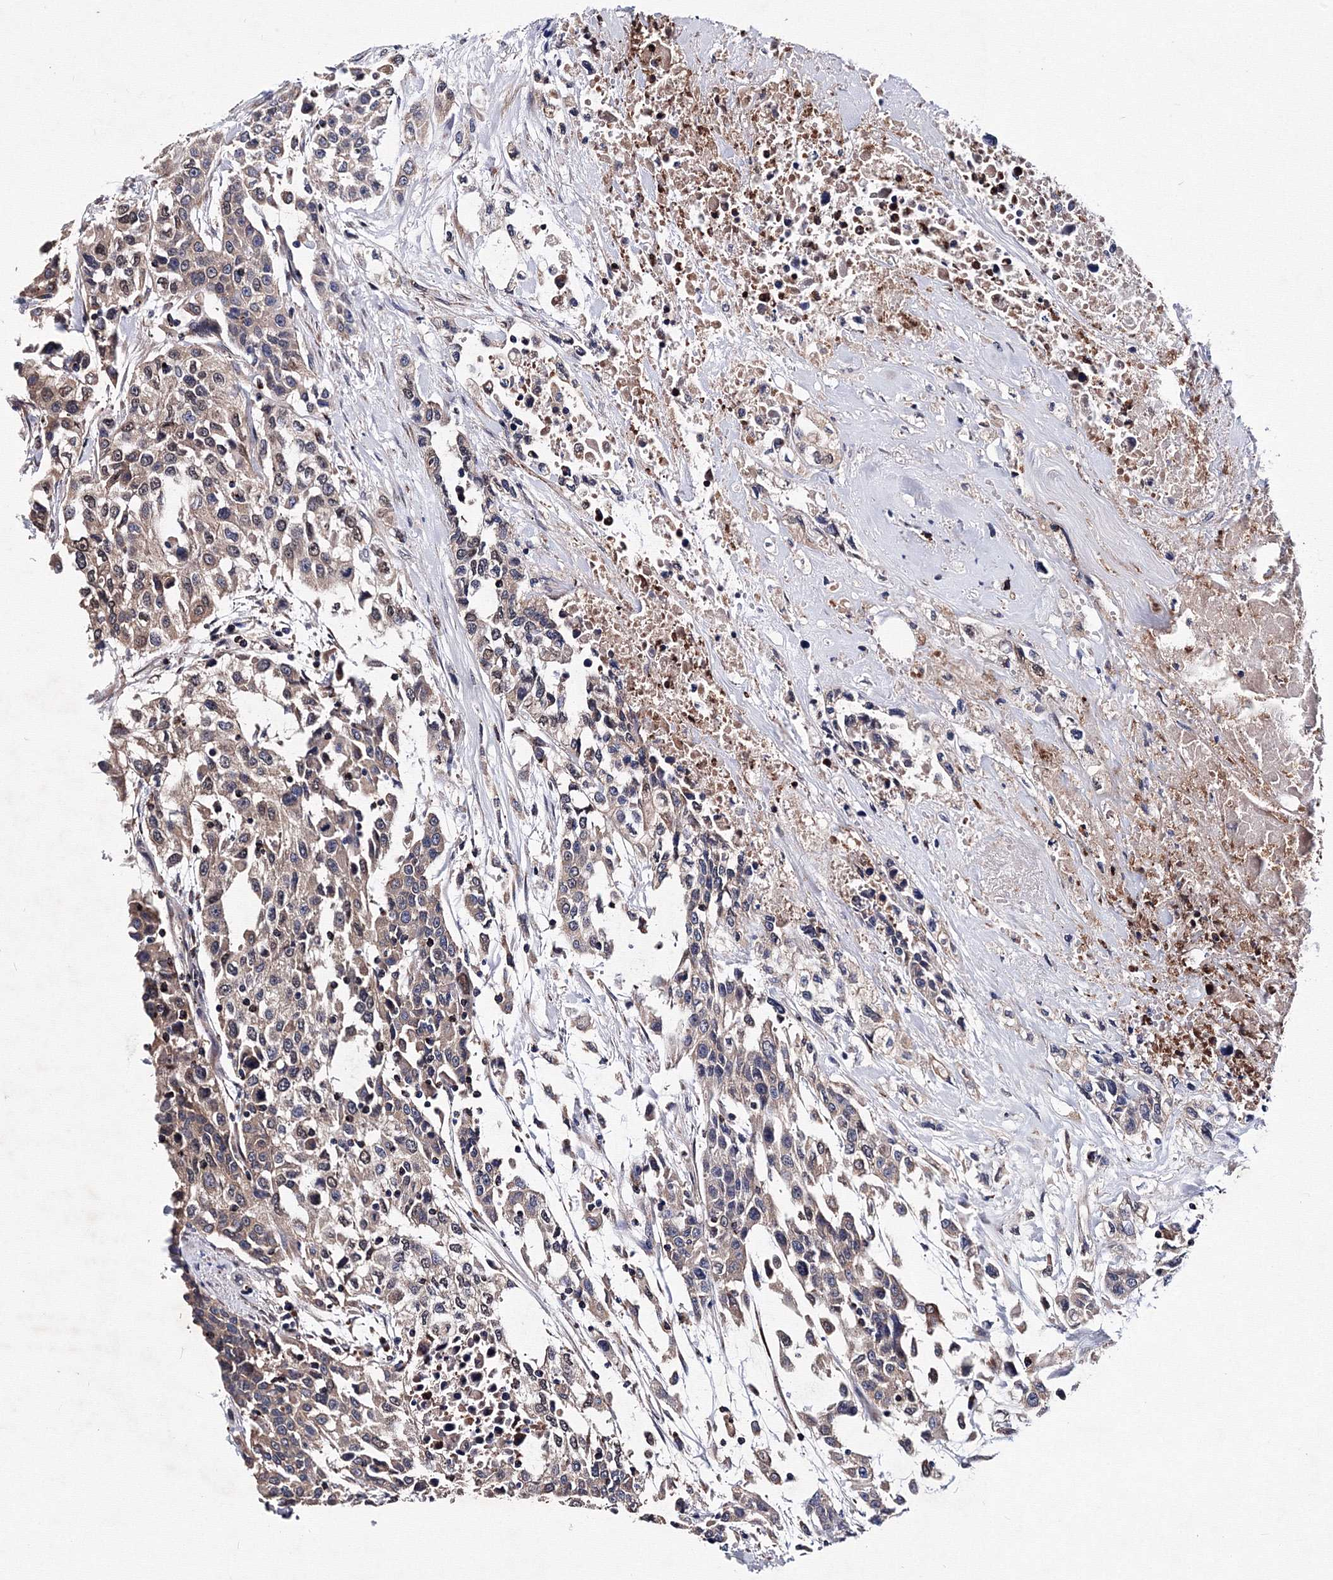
{"staining": {"intensity": "weak", "quantity": "25%-75%", "location": "cytoplasmic/membranous"}, "tissue": "urothelial cancer", "cell_type": "Tumor cells", "image_type": "cancer", "snomed": [{"axis": "morphology", "description": "Urothelial carcinoma, High grade"}, {"axis": "topography", "description": "Urinary bladder"}], "caption": "IHC histopathology image of neoplastic tissue: high-grade urothelial carcinoma stained using IHC demonstrates low levels of weak protein expression localized specifically in the cytoplasmic/membranous of tumor cells, appearing as a cytoplasmic/membranous brown color.", "gene": "PHYKPL", "patient": {"sex": "female", "age": 80}}